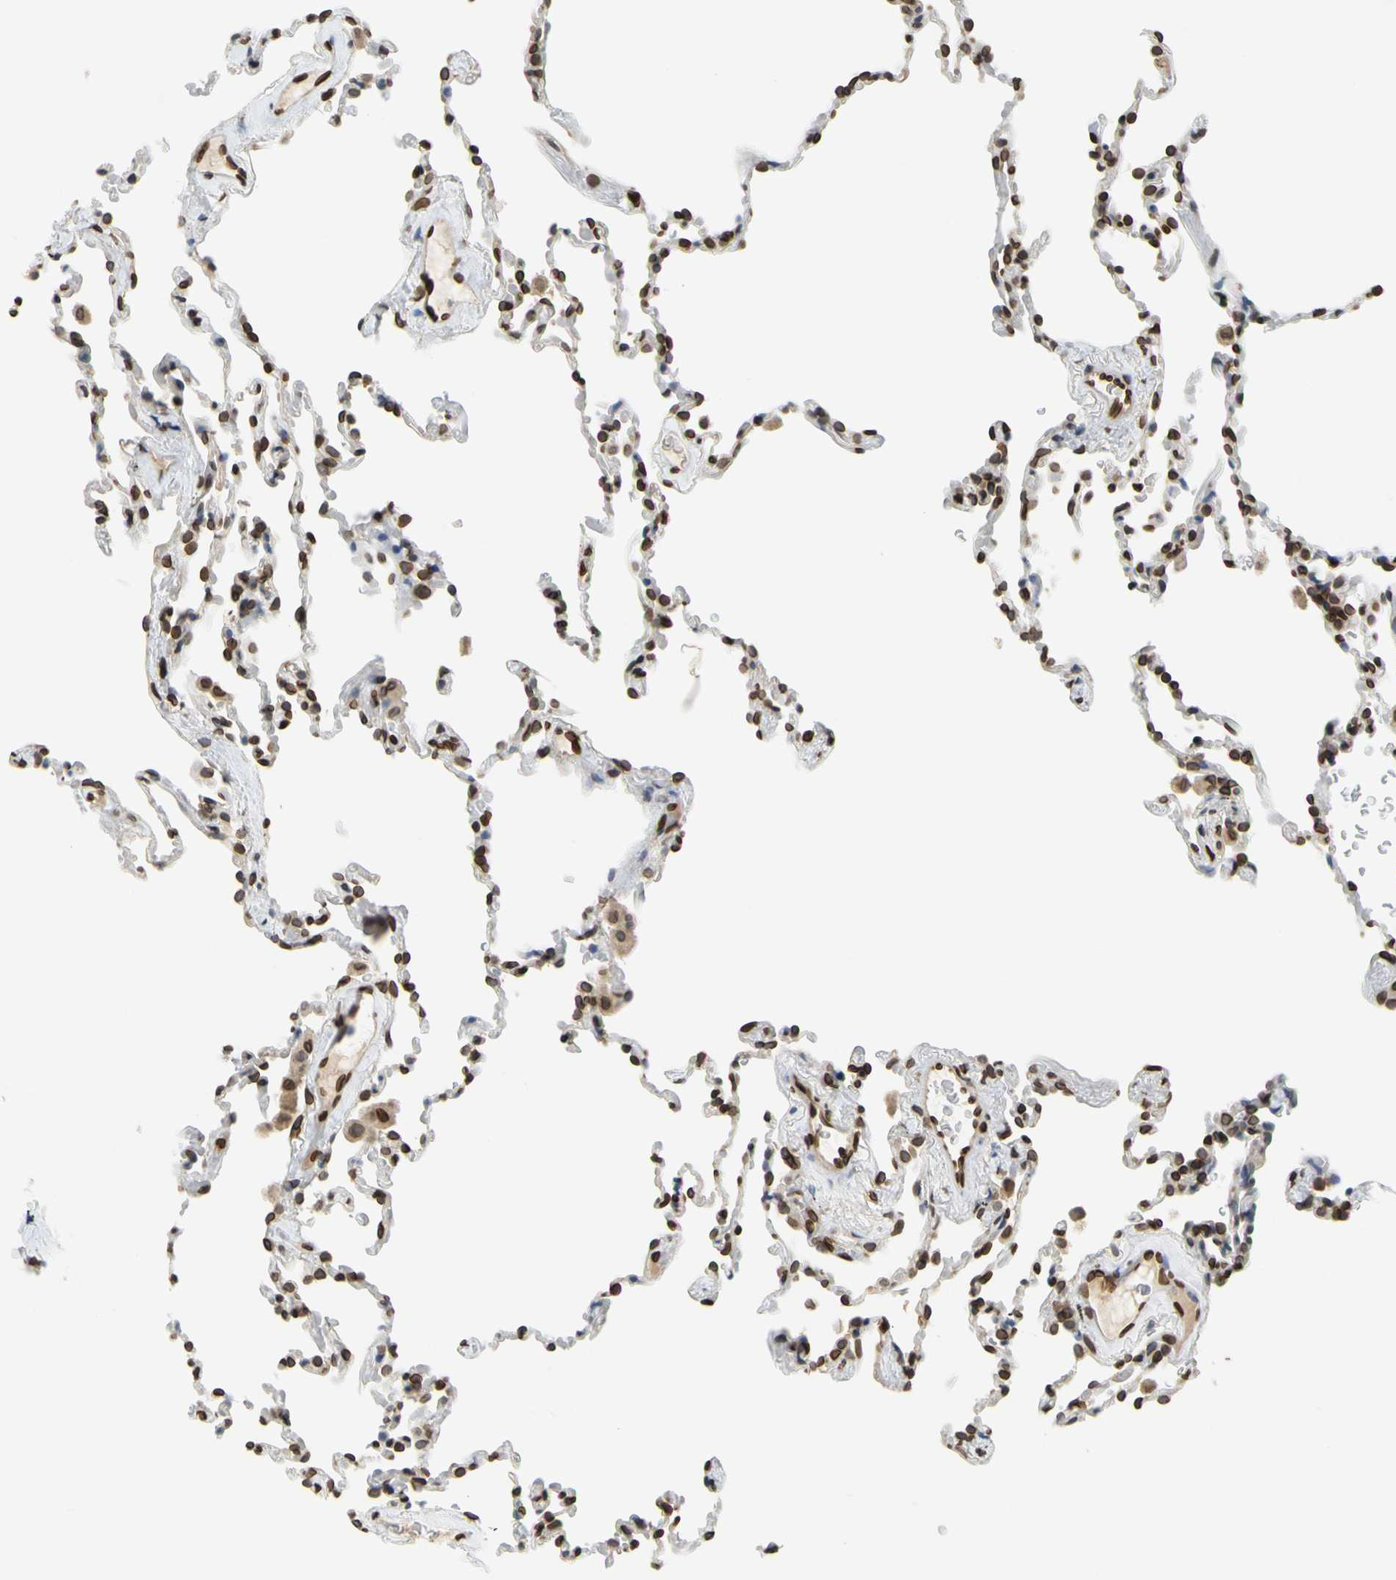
{"staining": {"intensity": "strong", "quantity": ">75%", "location": "cytoplasmic/membranous,nuclear"}, "tissue": "lung", "cell_type": "Alveolar cells", "image_type": "normal", "snomed": [{"axis": "morphology", "description": "Normal tissue, NOS"}, {"axis": "morphology", "description": "Soft tissue tumor metastatic"}, {"axis": "topography", "description": "Lung"}], "caption": "A high amount of strong cytoplasmic/membranous,nuclear staining is seen in about >75% of alveolar cells in benign lung. The staining was performed using DAB (3,3'-diaminobenzidine) to visualize the protein expression in brown, while the nuclei were stained in blue with hematoxylin (Magnification: 20x).", "gene": "SUN1", "patient": {"sex": "male", "age": 59}}